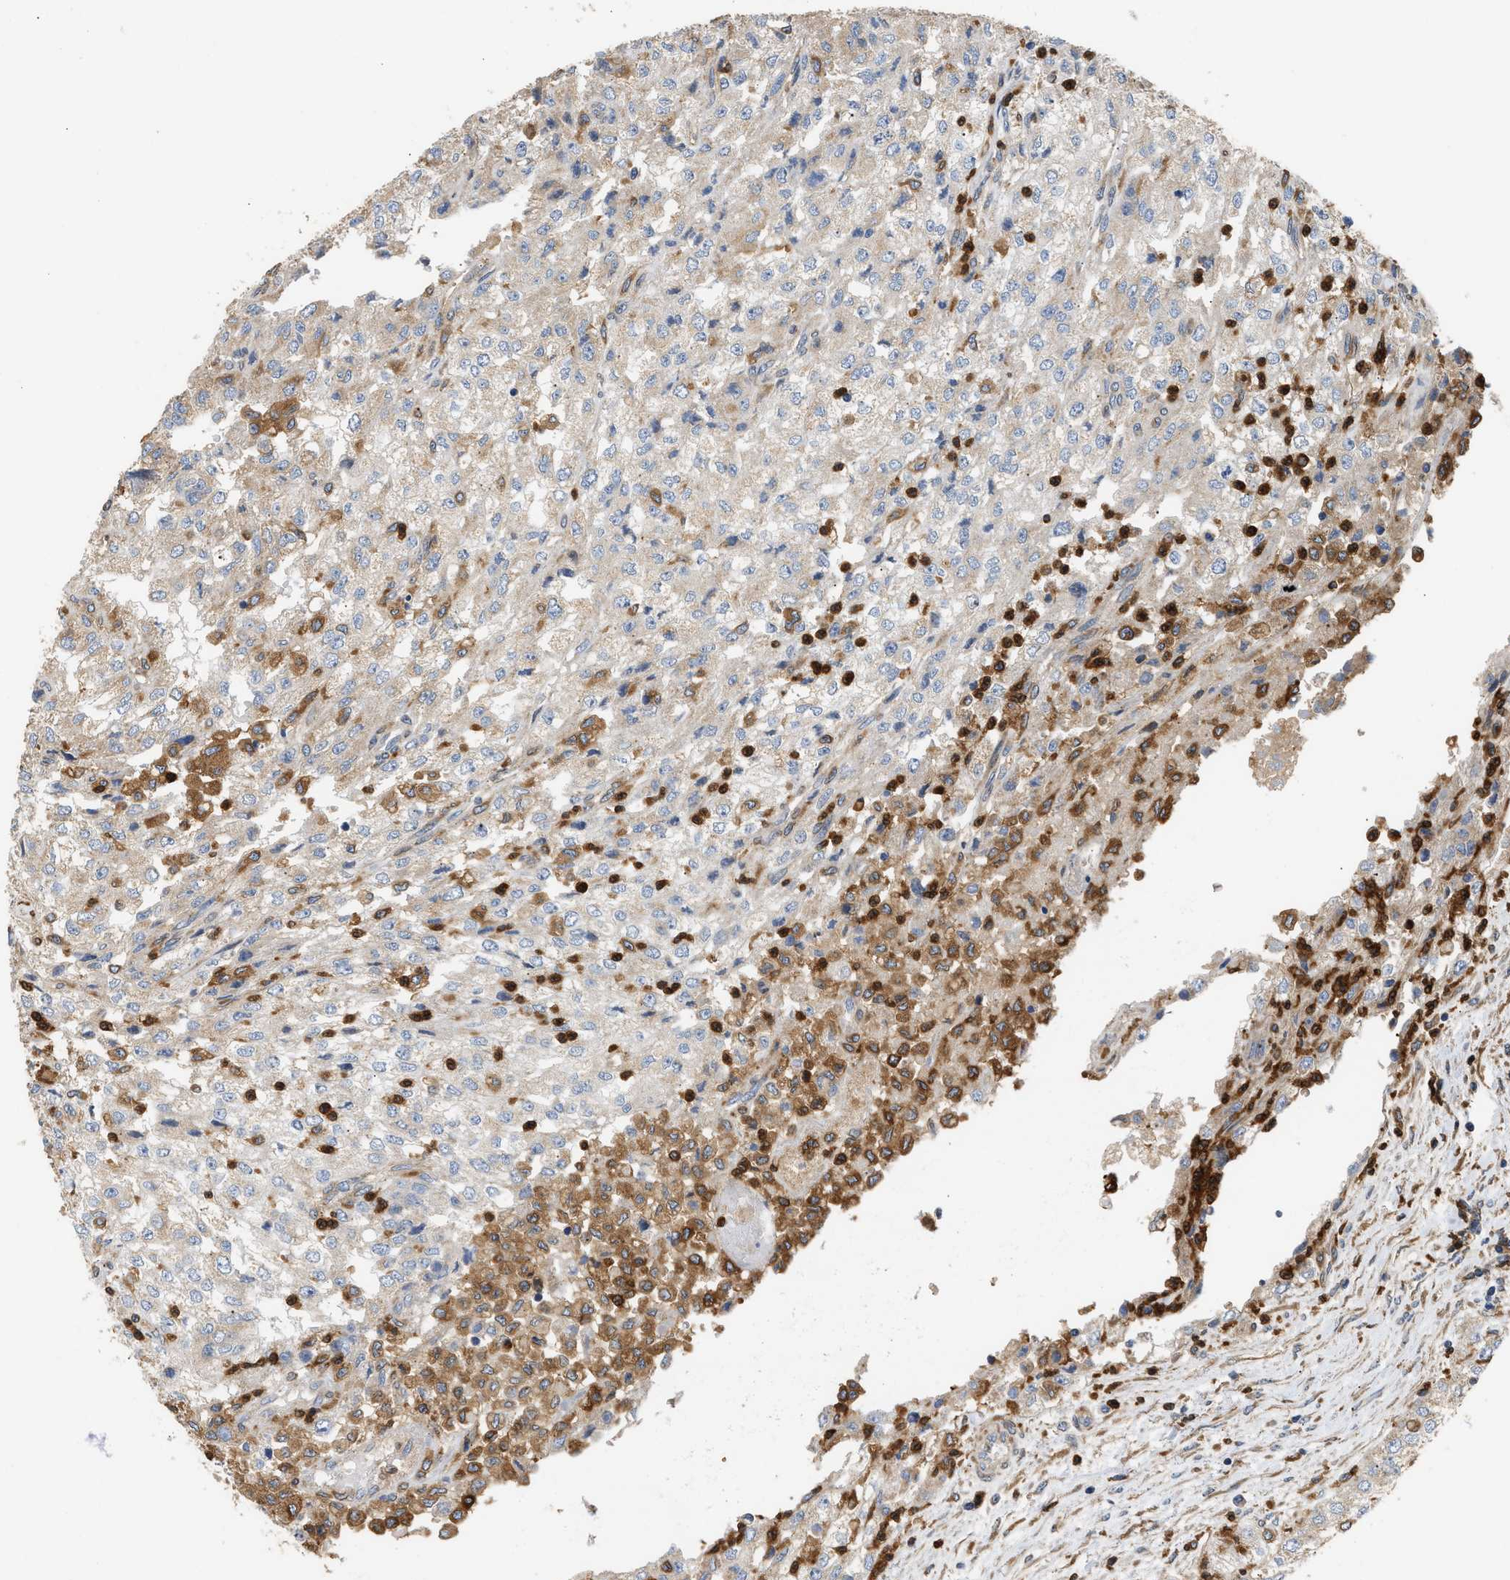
{"staining": {"intensity": "weak", "quantity": "<25%", "location": "cytoplasmic/membranous"}, "tissue": "renal cancer", "cell_type": "Tumor cells", "image_type": "cancer", "snomed": [{"axis": "morphology", "description": "Adenocarcinoma, NOS"}, {"axis": "topography", "description": "Kidney"}], "caption": "Human renal cancer (adenocarcinoma) stained for a protein using IHC displays no positivity in tumor cells.", "gene": "RAB31", "patient": {"sex": "female", "age": 54}}